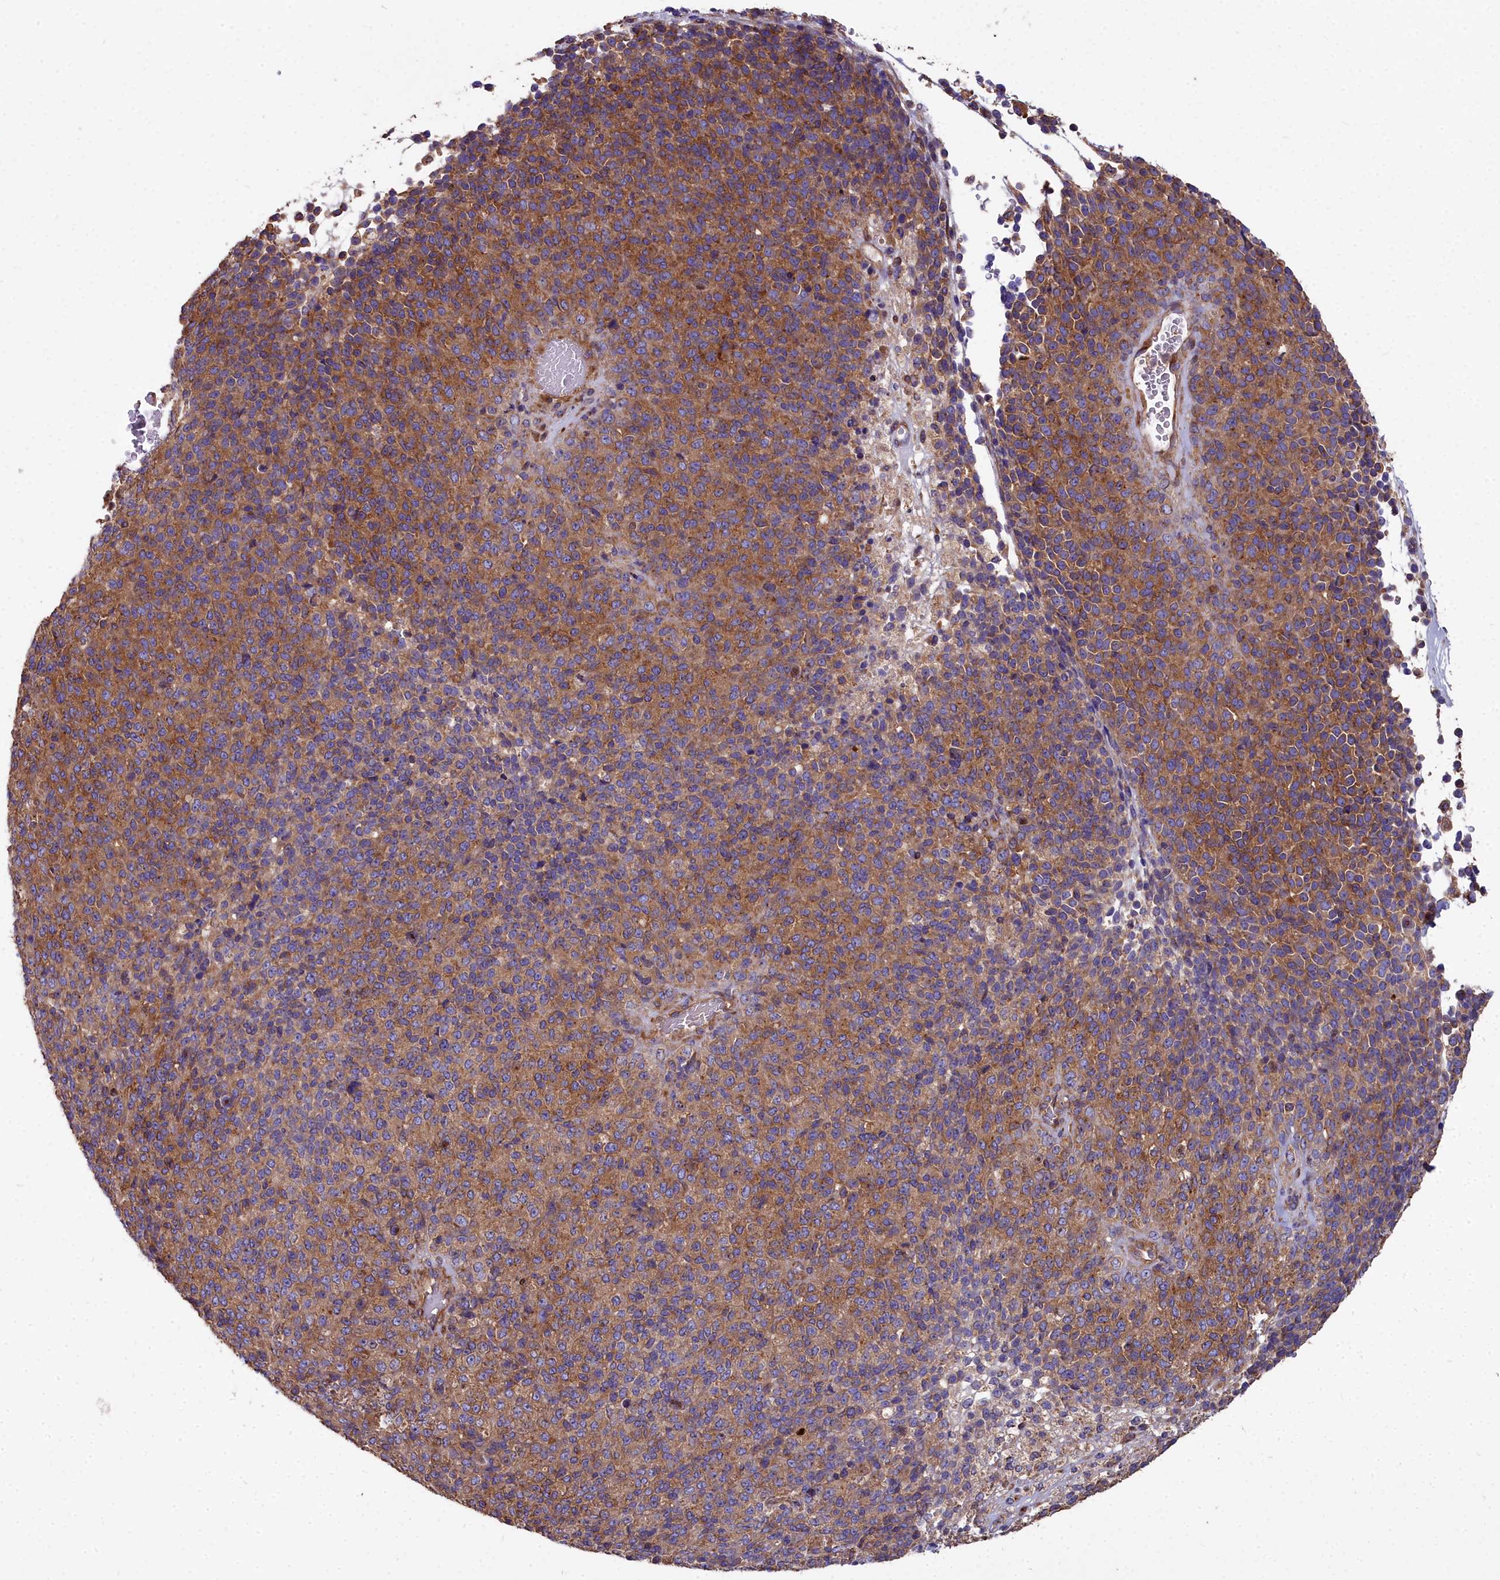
{"staining": {"intensity": "moderate", "quantity": ">75%", "location": "cytoplasmic/membranous"}, "tissue": "melanoma", "cell_type": "Tumor cells", "image_type": "cancer", "snomed": [{"axis": "morphology", "description": "Malignant melanoma, Metastatic site"}, {"axis": "topography", "description": "Brain"}], "caption": "Brown immunohistochemical staining in melanoma displays moderate cytoplasmic/membranous positivity in approximately >75% of tumor cells.", "gene": "DCTN3", "patient": {"sex": "female", "age": 56}}